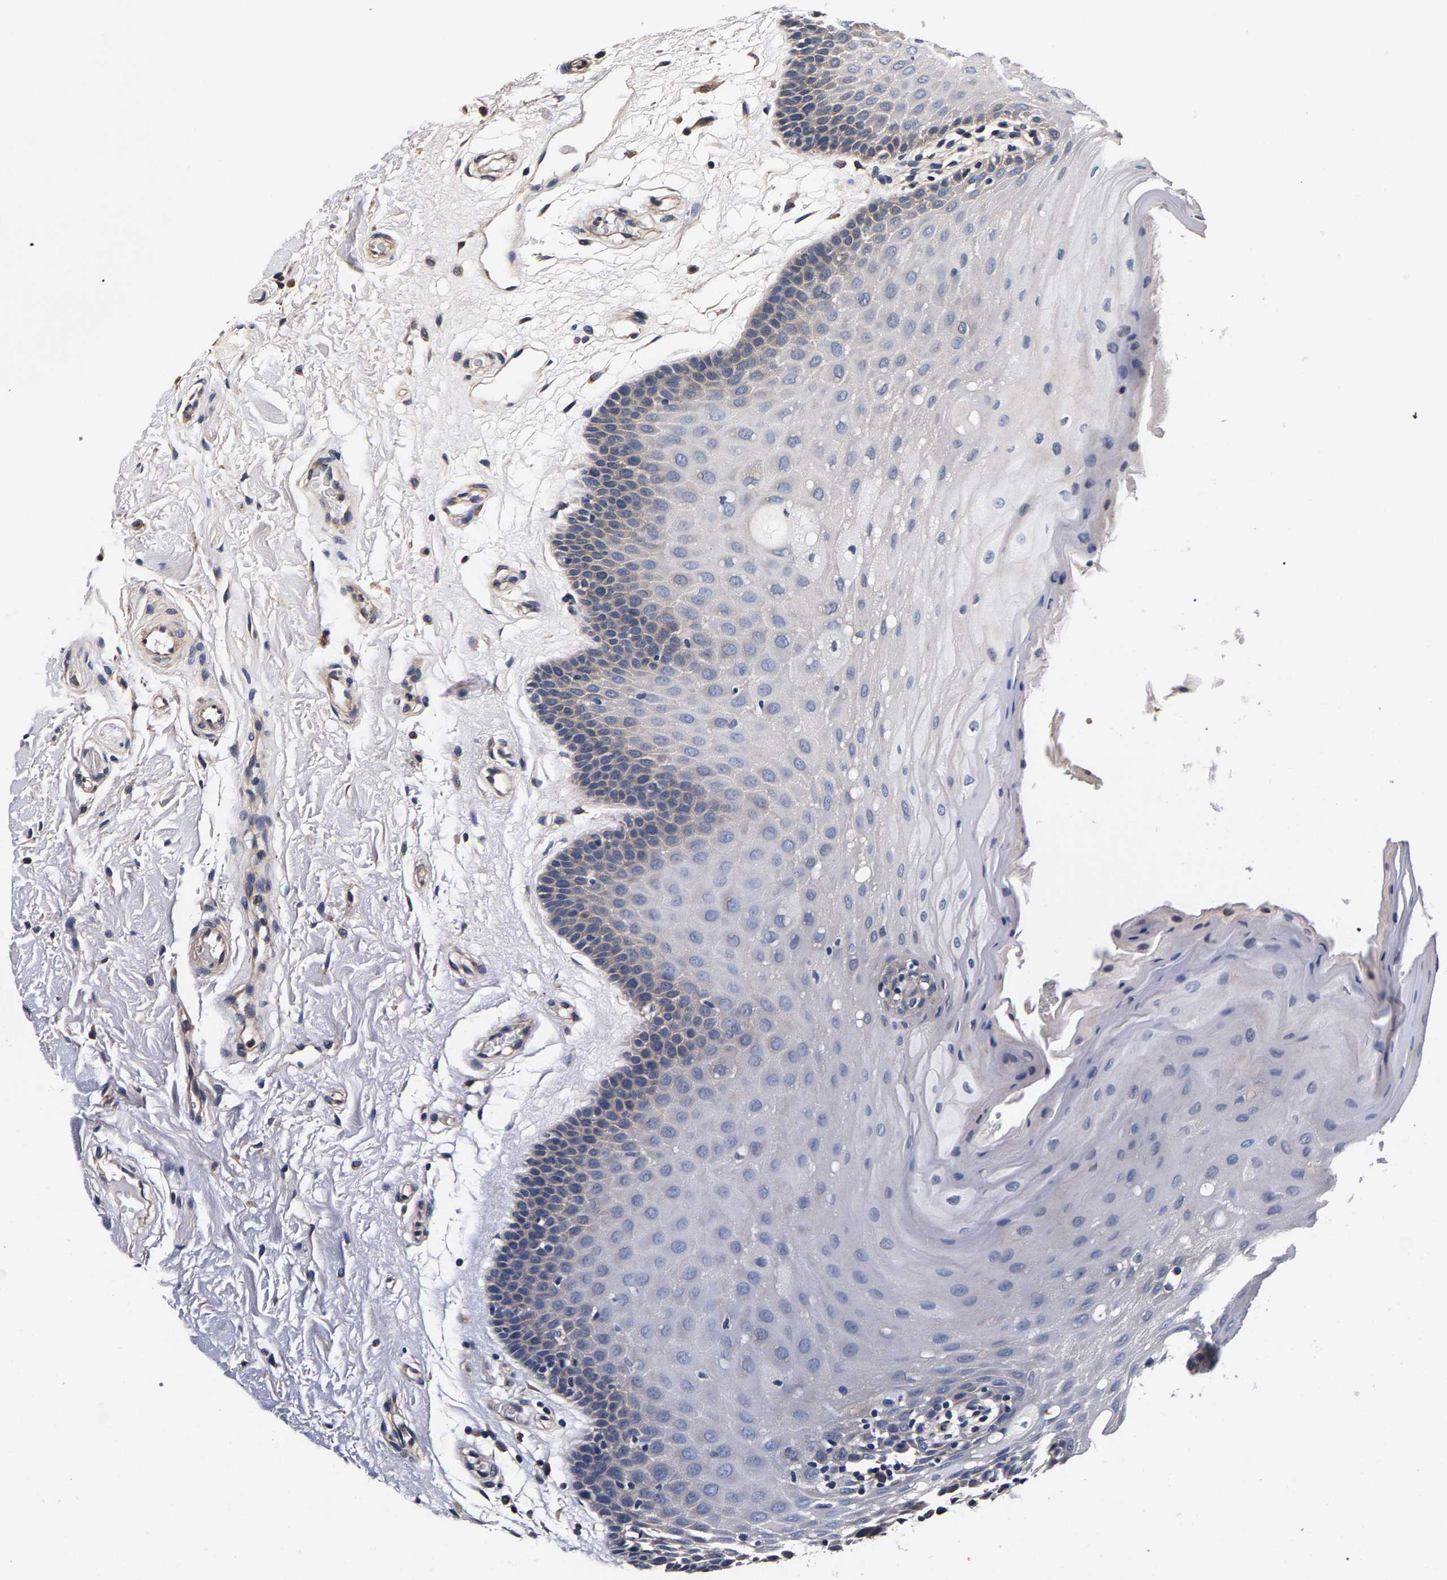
{"staining": {"intensity": "negative", "quantity": "none", "location": "none"}, "tissue": "oral mucosa", "cell_type": "Squamous epithelial cells", "image_type": "normal", "snomed": [{"axis": "morphology", "description": "Normal tissue, NOS"}, {"axis": "morphology", "description": "Squamous cell carcinoma, NOS"}, {"axis": "topography", "description": "Oral tissue"}, {"axis": "topography", "description": "Head-Neck"}], "caption": "This histopathology image is of normal oral mucosa stained with IHC to label a protein in brown with the nuclei are counter-stained blue. There is no expression in squamous epithelial cells.", "gene": "MARCHF7", "patient": {"sex": "male", "age": 71}}